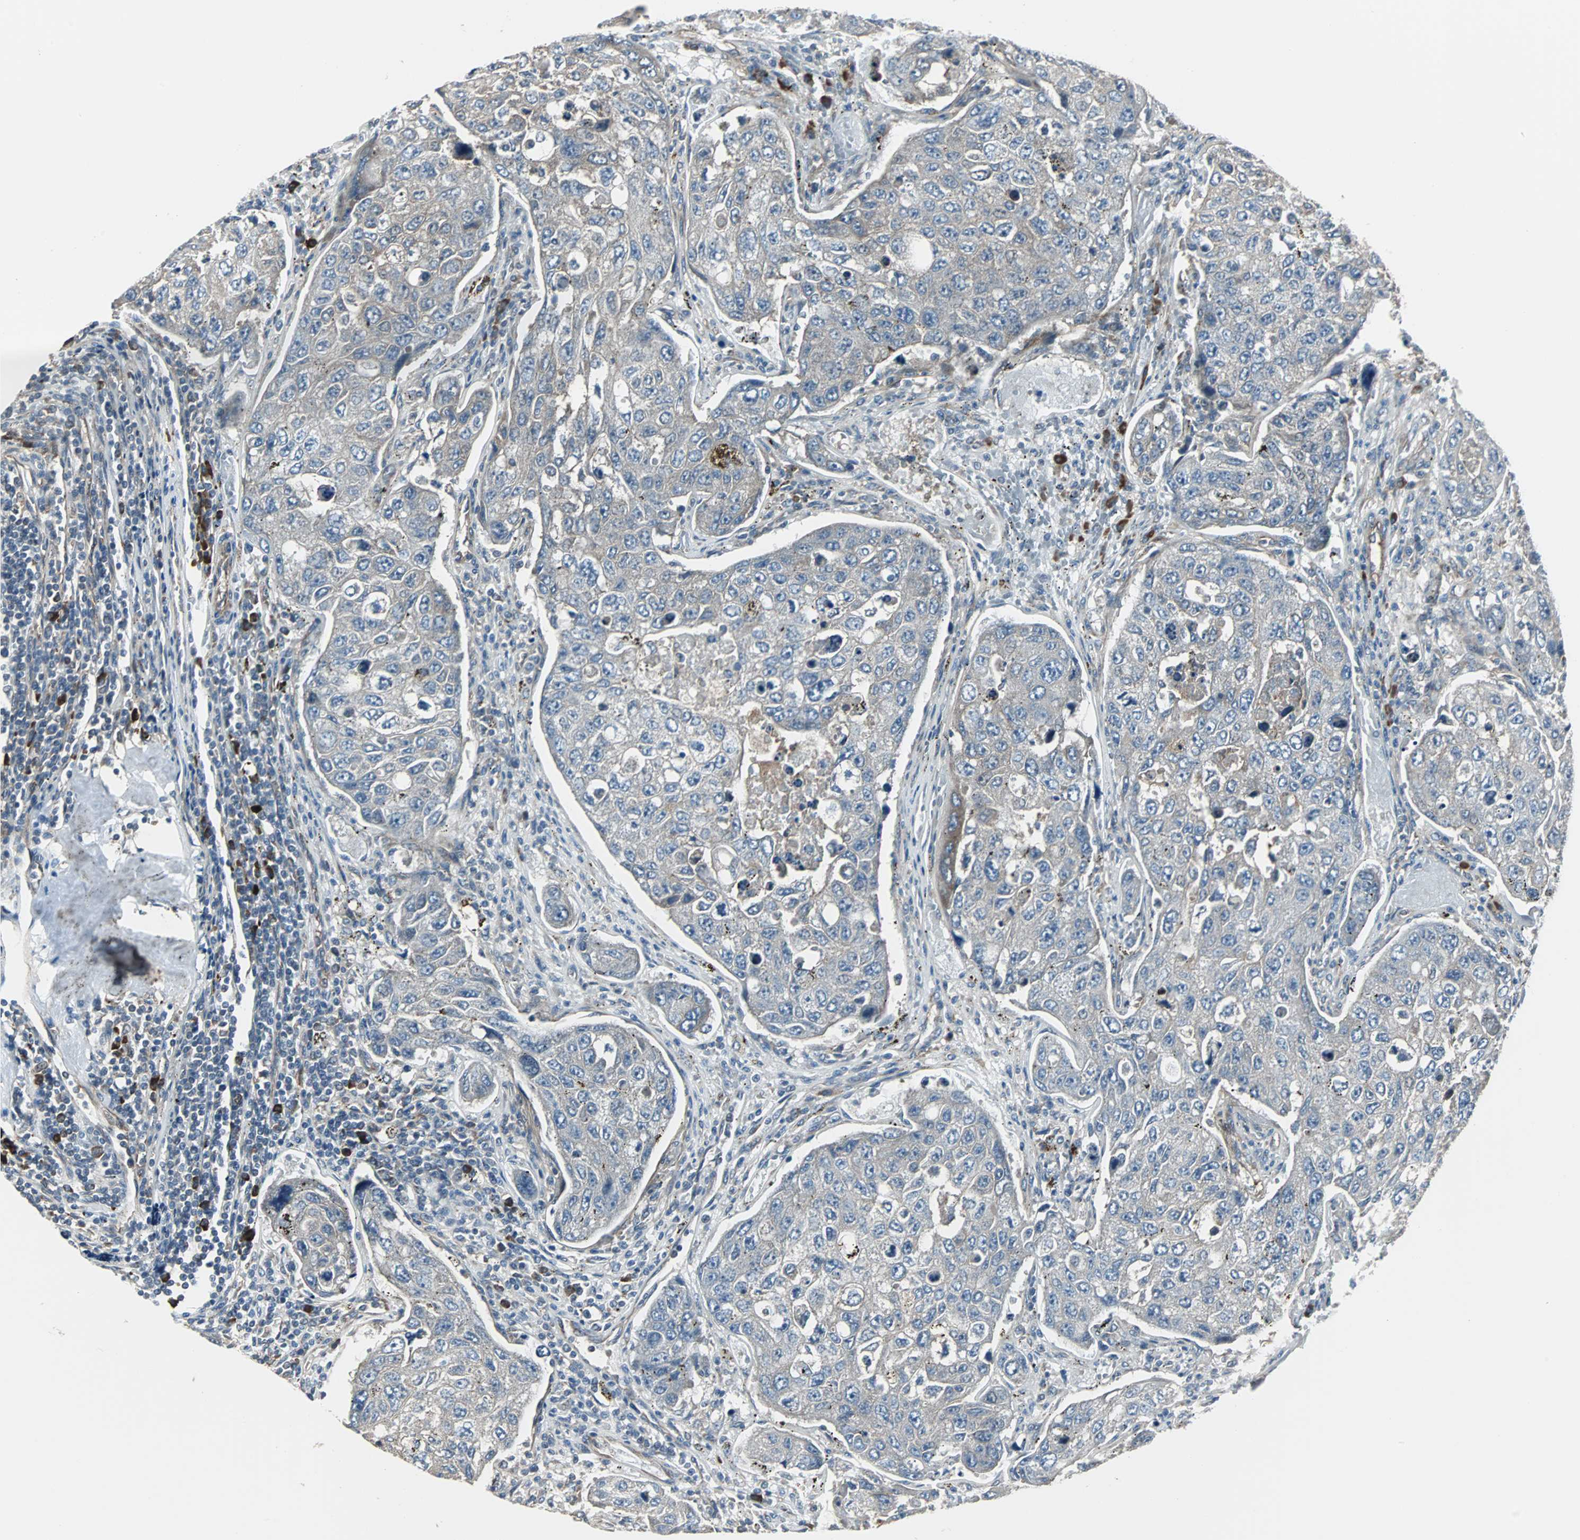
{"staining": {"intensity": "weak", "quantity": "25%-75%", "location": "cytoplasmic/membranous"}, "tissue": "urothelial cancer", "cell_type": "Tumor cells", "image_type": "cancer", "snomed": [{"axis": "morphology", "description": "Urothelial carcinoma, High grade"}, {"axis": "topography", "description": "Lymph node"}, {"axis": "topography", "description": "Urinary bladder"}], "caption": "Urothelial cancer stained with immunohistochemistry (IHC) exhibits weak cytoplasmic/membranous staining in about 25%-75% of tumor cells.", "gene": "CHP1", "patient": {"sex": "male", "age": 51}}